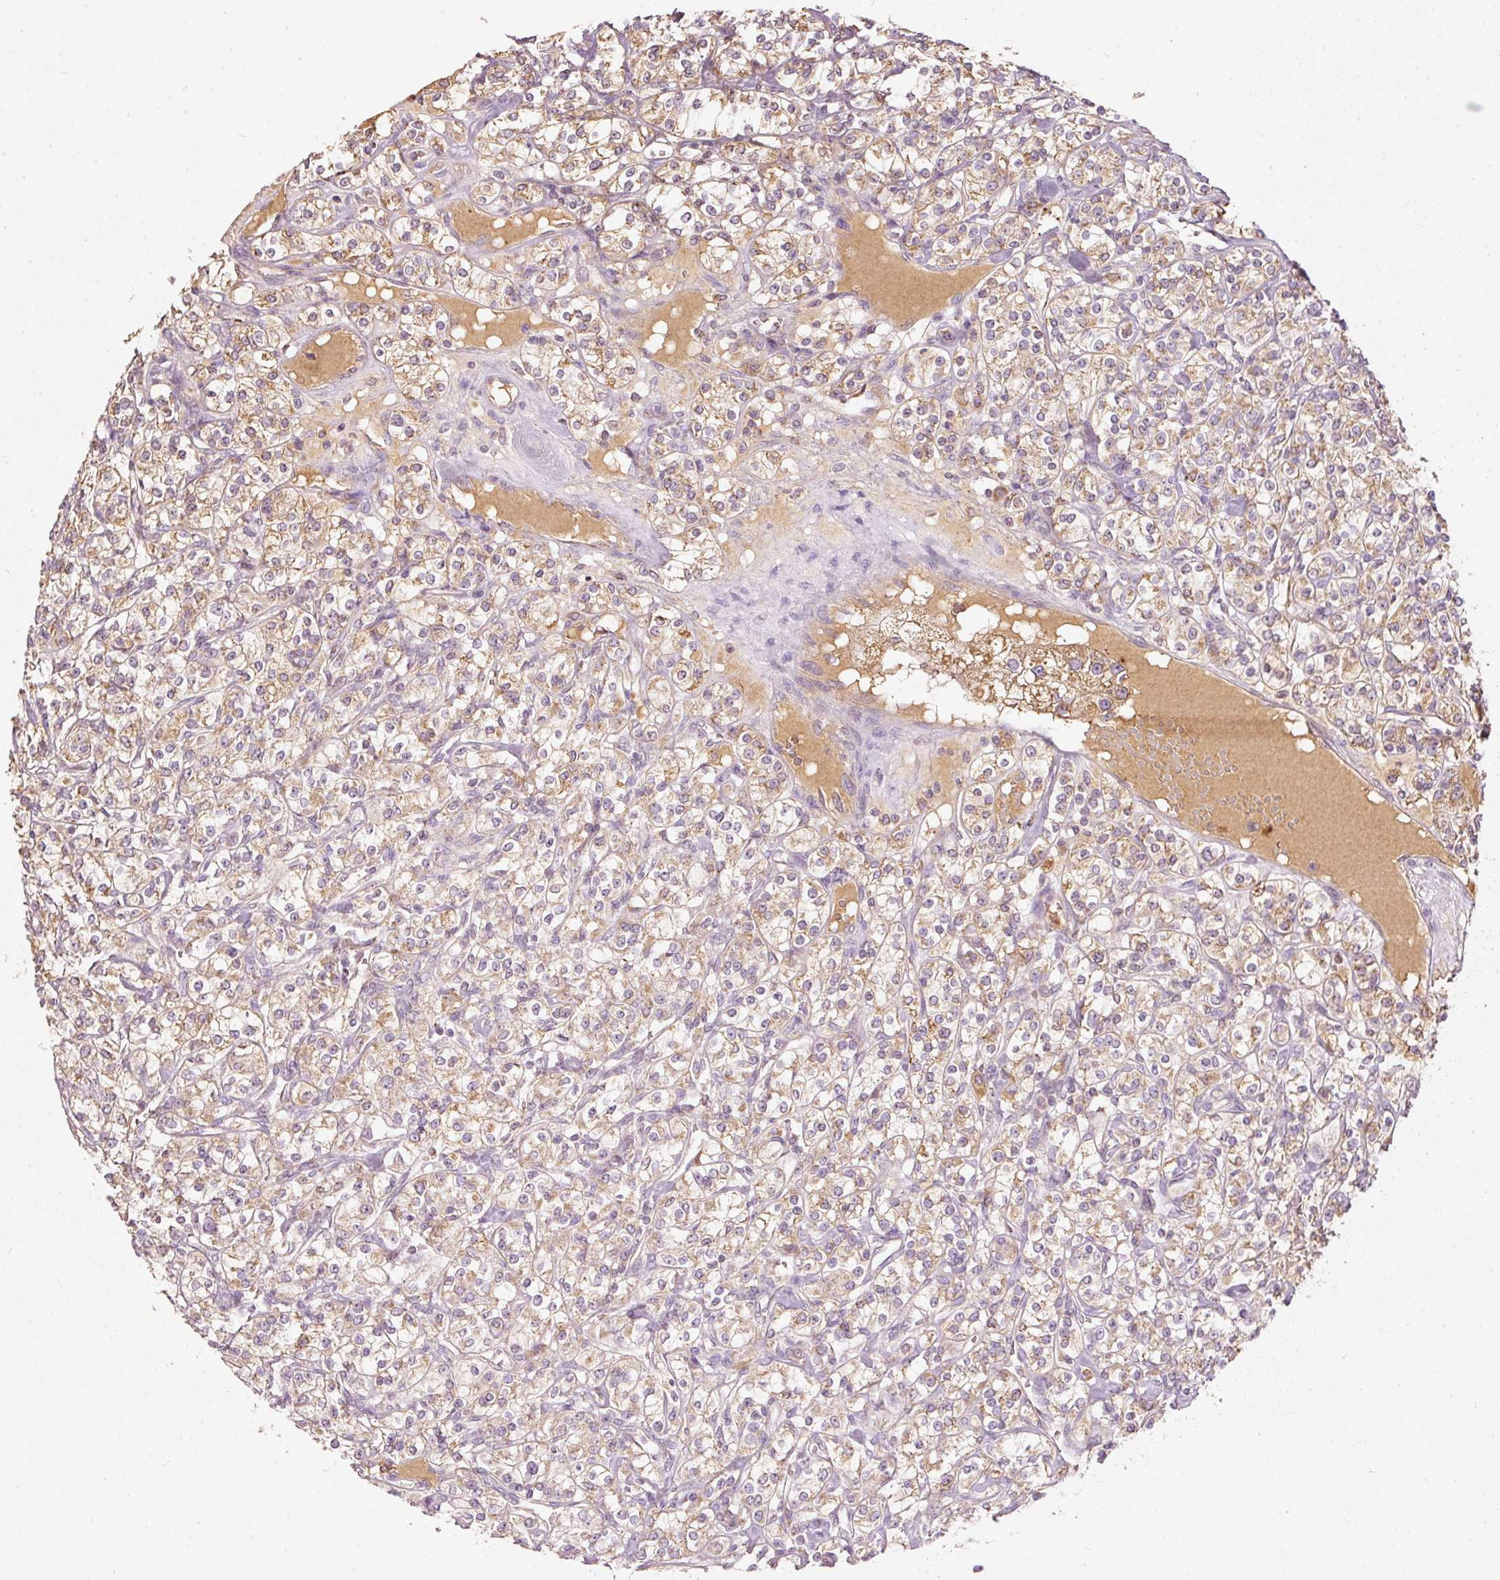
{"staining": {"intensity": "moderate", "quantity": ">75%", "location": "cytoplasmic/membranous"}, "tissue": "renal cancer", "cell_type": "Tumor cells", "image_type": "cancer", "snomed": [{"axis": "morphology", "description": "Adenocarcinoma, NOS"}, {"axis": "topography", "description": "Kidney"}], "caption": "Renal cancer stained with a brown dye shows moderate cytoplasmic/membranous positive expression in approximately >75% of tumor cells.", "gene": "PSENEN", "patient": {"sex": "male", "age": 77}}